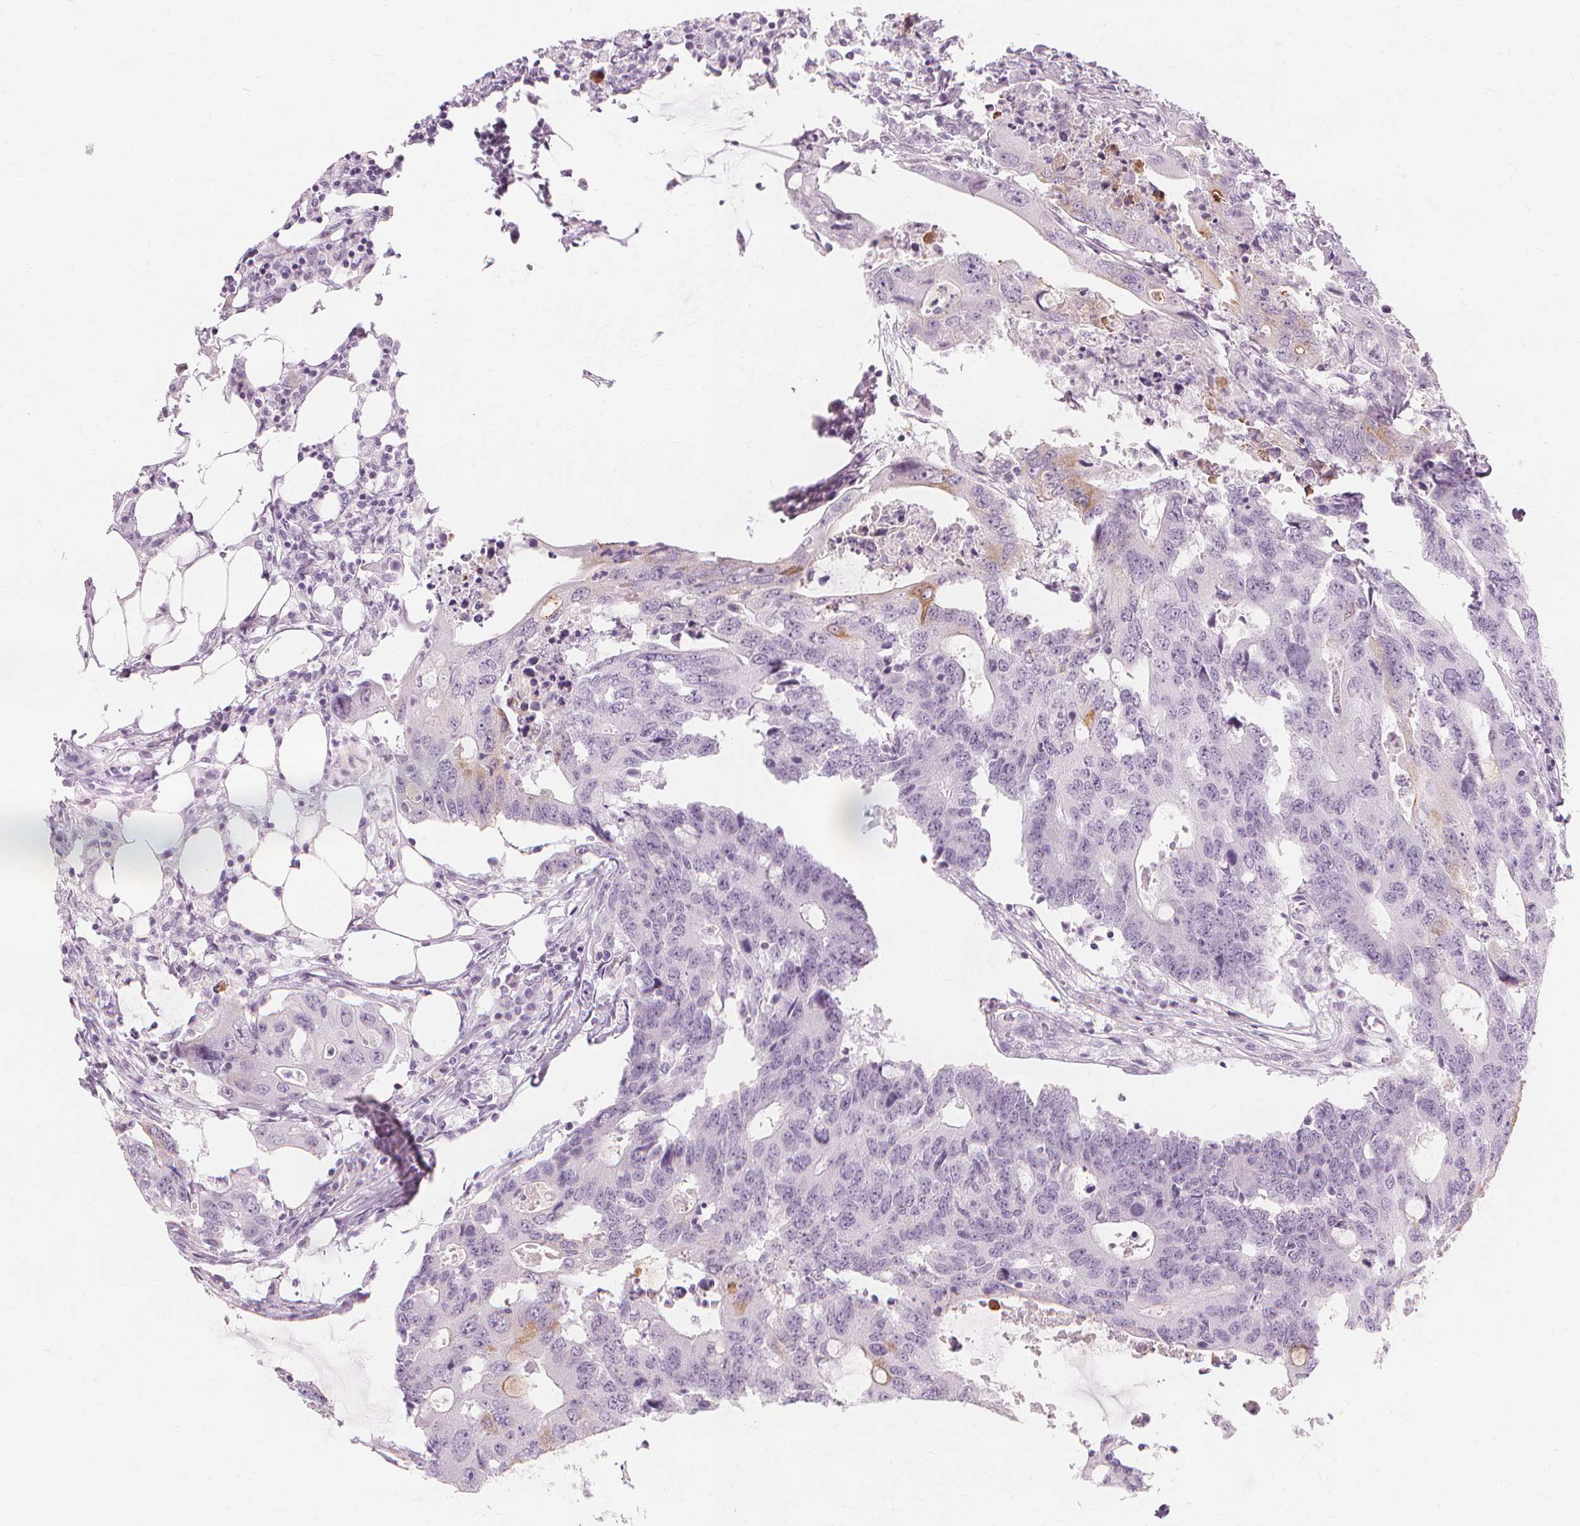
{"staining": {"intensity": "weak", "quantity": "<25%", "location": "cytoplasmic/membranous"}, "tissue": "colorectal cancer", "cell_type": "Tumor cells", "image_type": "cancer", "snomed": [{"axis": "morphology", "description": "Adenocarcinoma, NOS"}, {"axis": "topography", "description": "Colon"}], "caption": "Immunohistochemical staining of human adenocarcinoma (colorectal) exhibits no significant positivity in tumor cells. (DAB (3,3'-diaminobenzidine) IHC, high magnification).", "gene": "TFF1", "patient": {"sex": "male", "age": 71}}